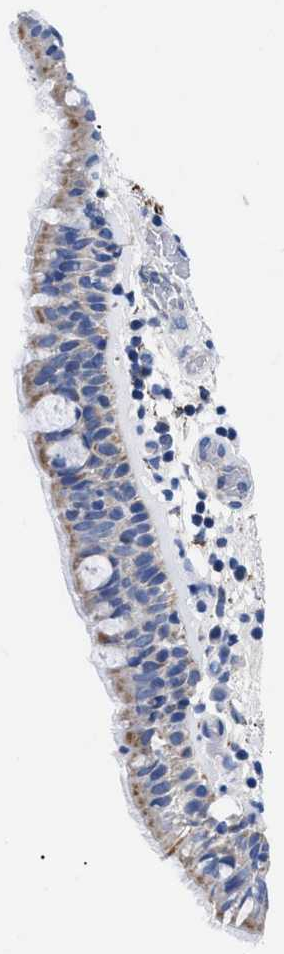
{"staining": {"intensity": "moderate", "quantity": "<25%", "location": "cytoplasmic/membranous"}, "tissue": "bronchus", "cell_type": "Respiratory epithelial cells", "image_type": "normal", "snomed": [{"axis": "morphology", "description": "Normal tissue, NOS"}, {"axis": "morphology", "description": "Inflammation, NOS"}, {"axis": "topography", "description": "Cartilage tissue"}, {"axis": "topography", "description": "Bronchus"}], "caption": "Immunohistochemistry (IHC) histopathology image of normal bronchus: human bronchus stained using IHC shows low levels of moderate protein expression localized specifically in the cytoplasmic/membranous of respiratory epithelial cells, appearing as a cytoplasmic/membranous brown color.", "gene": "GPR149", "patient": {"sex": "male", "age": 77}}